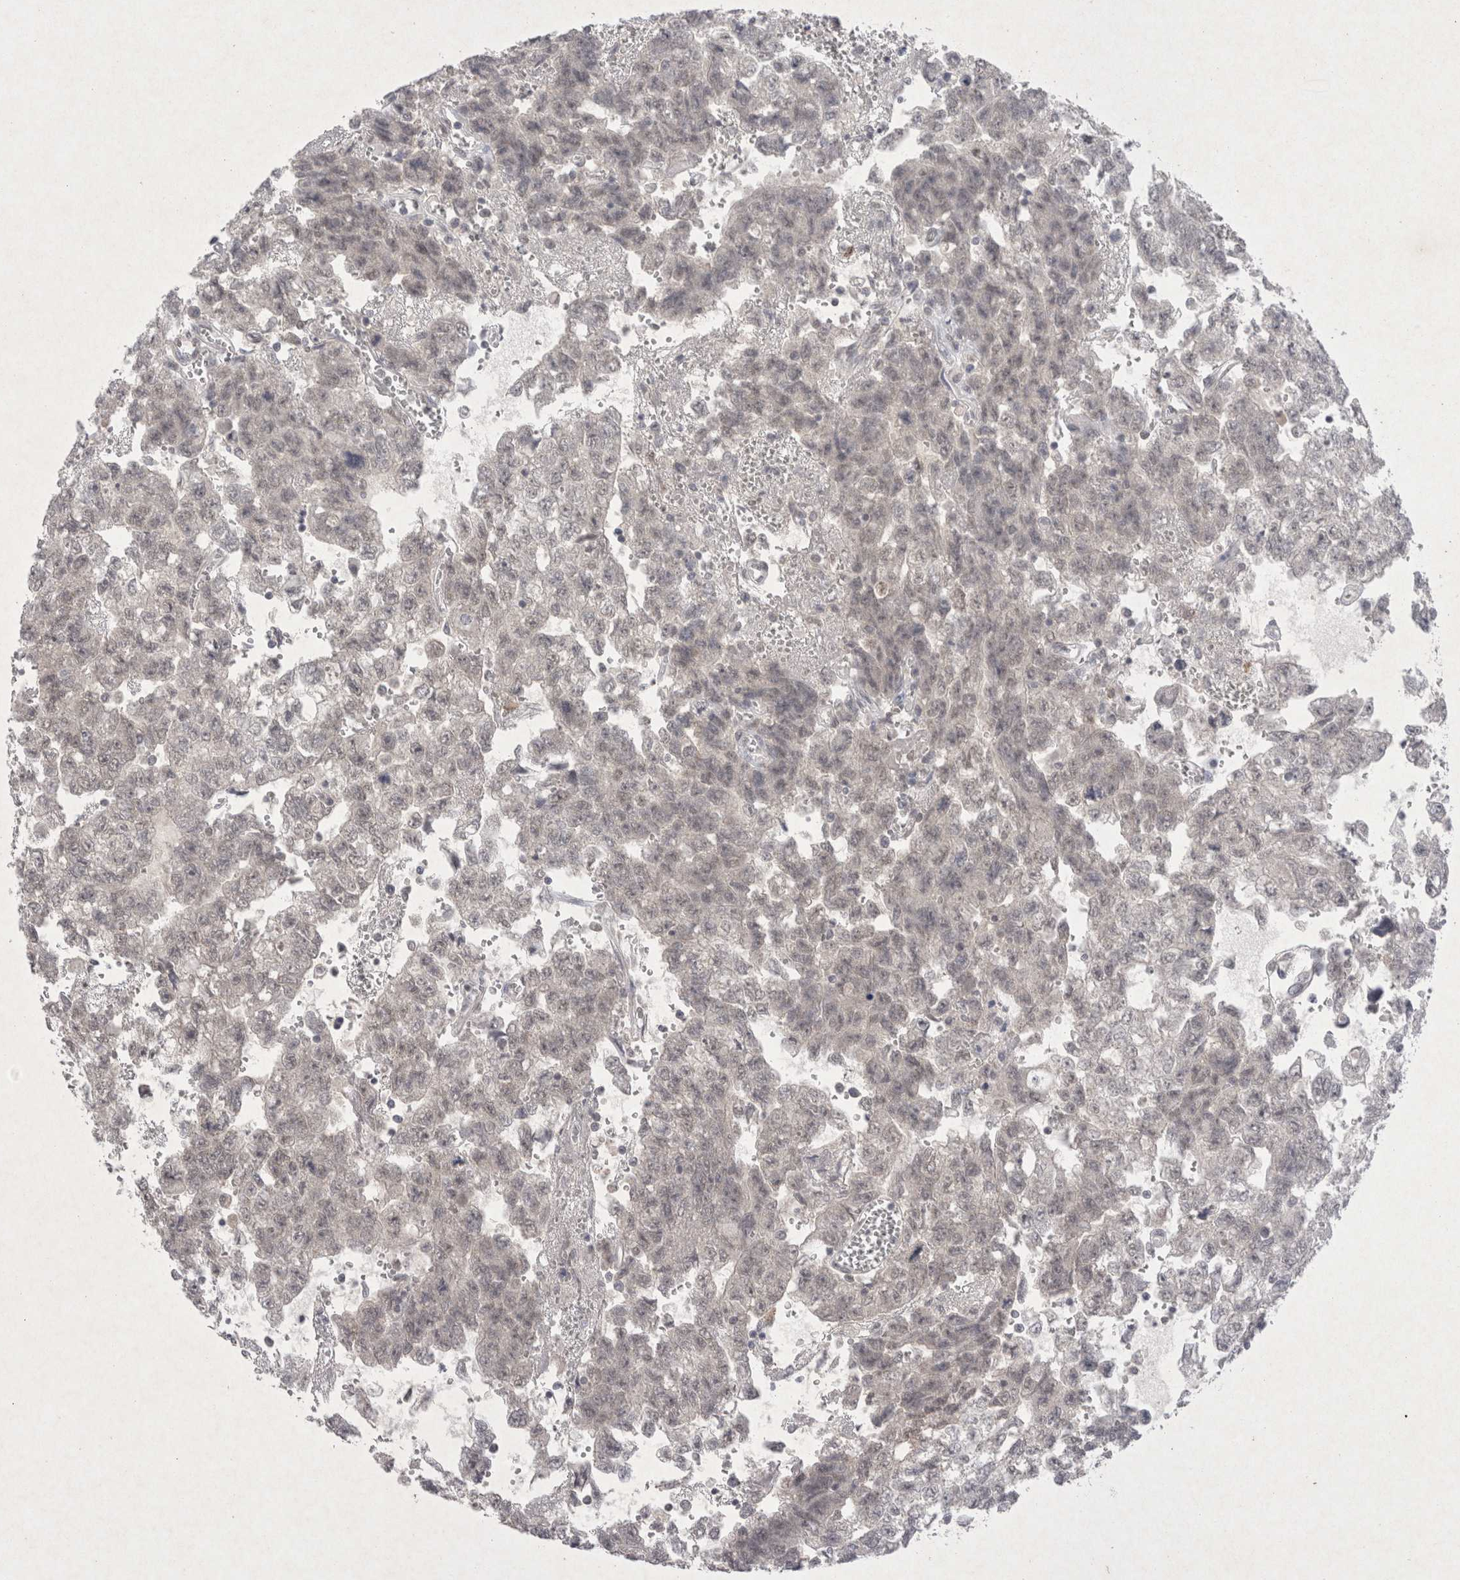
{"staining": {"intensity": "negative", "quantity": "none", "location": "none"}, "tissue": "testis cancer", "cell_type": "Tumor cells", "image_type": "cancer", "snomed": [{"axis": "morphology", "description": "Seminoma, NOS"}, {"axis": "morphology", "description": "Carcinoma, Embryonal, NOS"}, {"axis": "topography", "description": "Testis"}], "caption": "The immunohistochemistry image has no significant positivity in tumor cells of testis cancer tissue.", "gene": "LYVE1", "patient": {"sex": "male", "age": 38}}